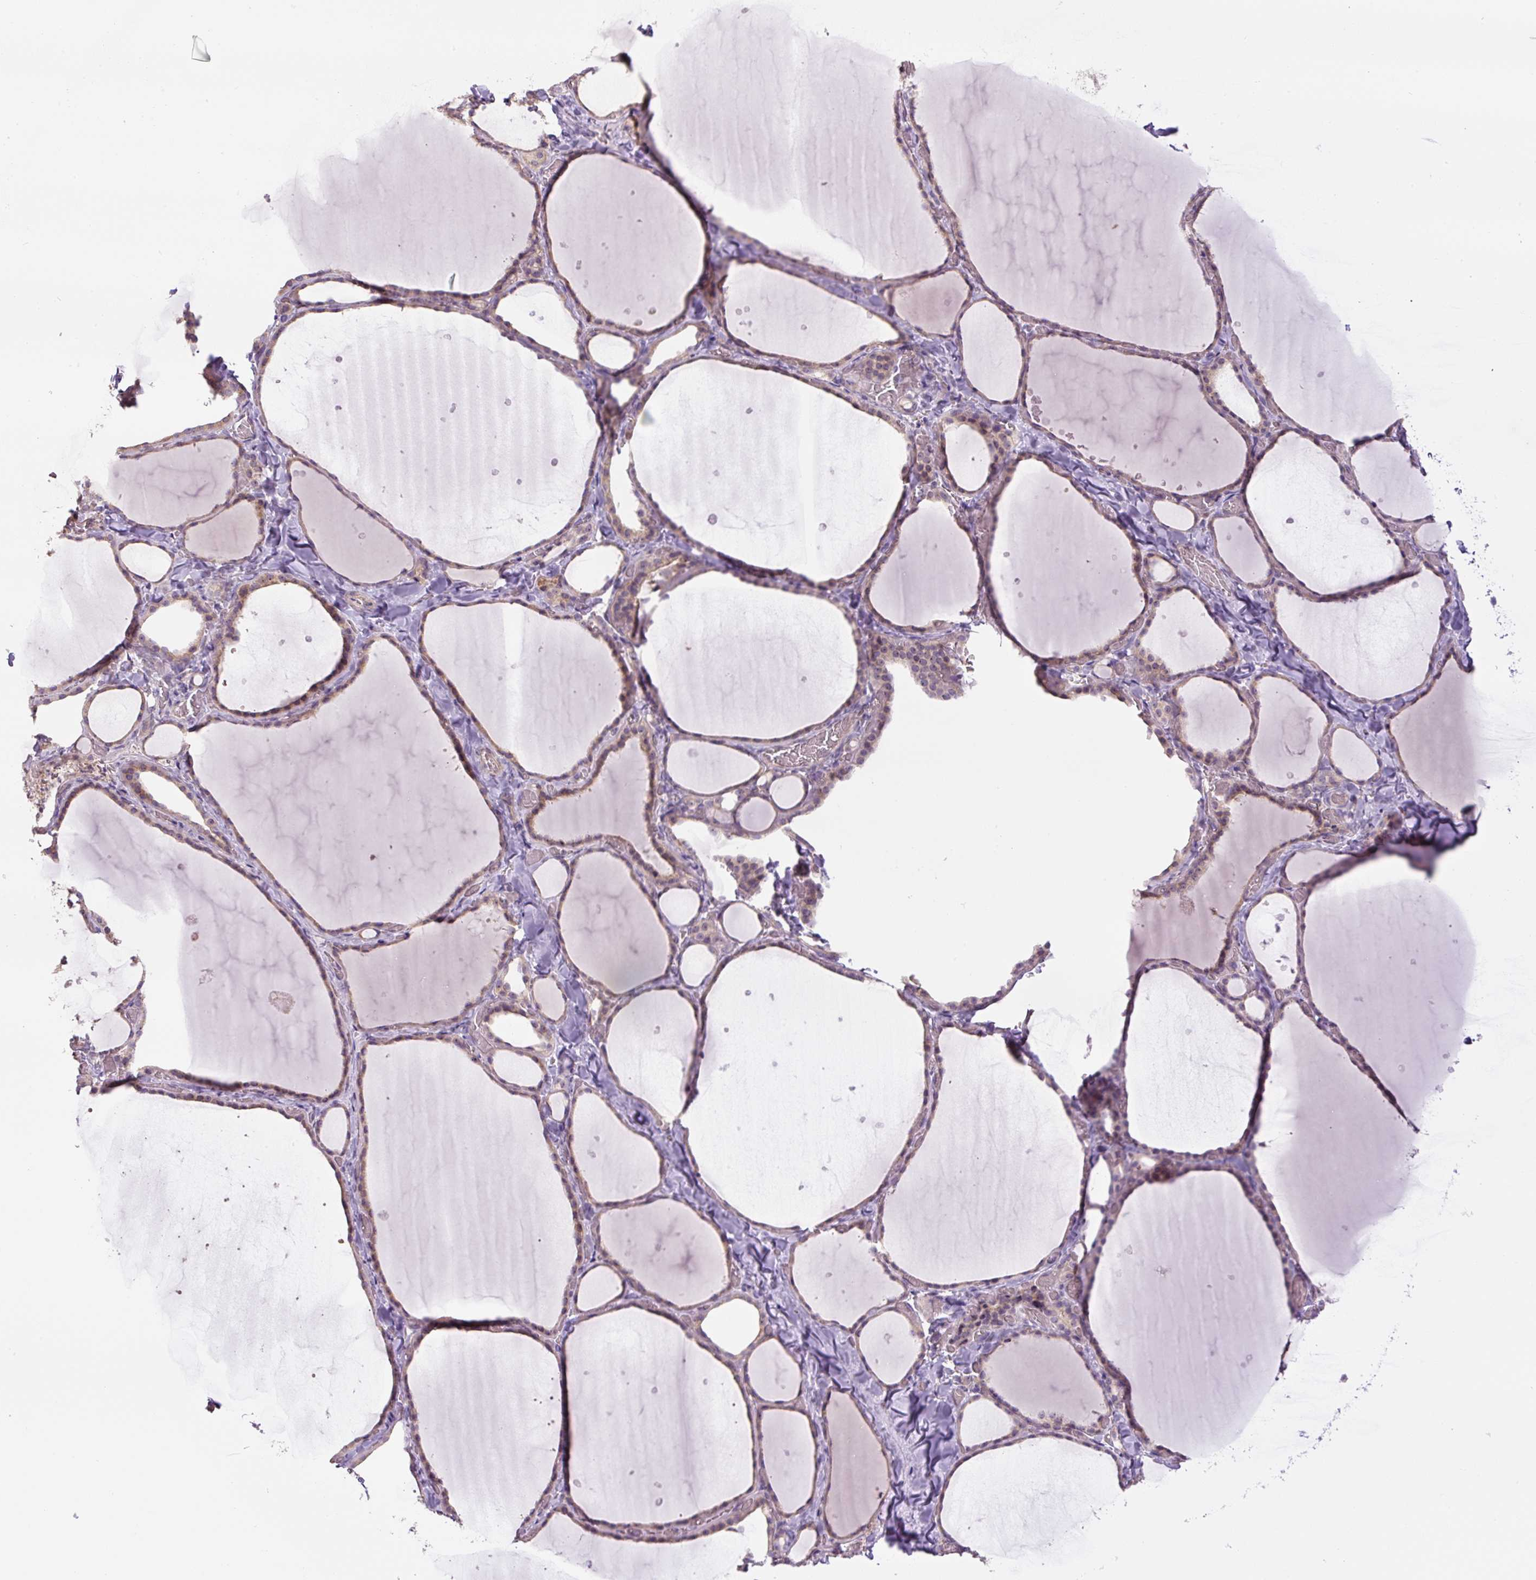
{"staining": {"intensity": "weak", "quantity": "25%-75%", "location": "cytoplasmic/membranous"}, "tissue": "thyroid gland", "cell_type": "Glandular cells", "image_type": "normal", "snomed": [{"axis": "morphology", "description": "Normal tissue, NOS"}, {"axis": "topography", "description": "Thyroid gland"}], "caption": "Brown immunohistochemical staining in benign thyroid gland exhibits weak cytoplasmic/membranous expression in about 25%-75% of glandular cells. The staining was performed using DAB to visualize the protein expression in brown, while the nuclei were stained in blue with hematoxylin (Magnification: 20x).", "gene": "TMEM151B", "patient": {"sex": "female", "age": 36}}